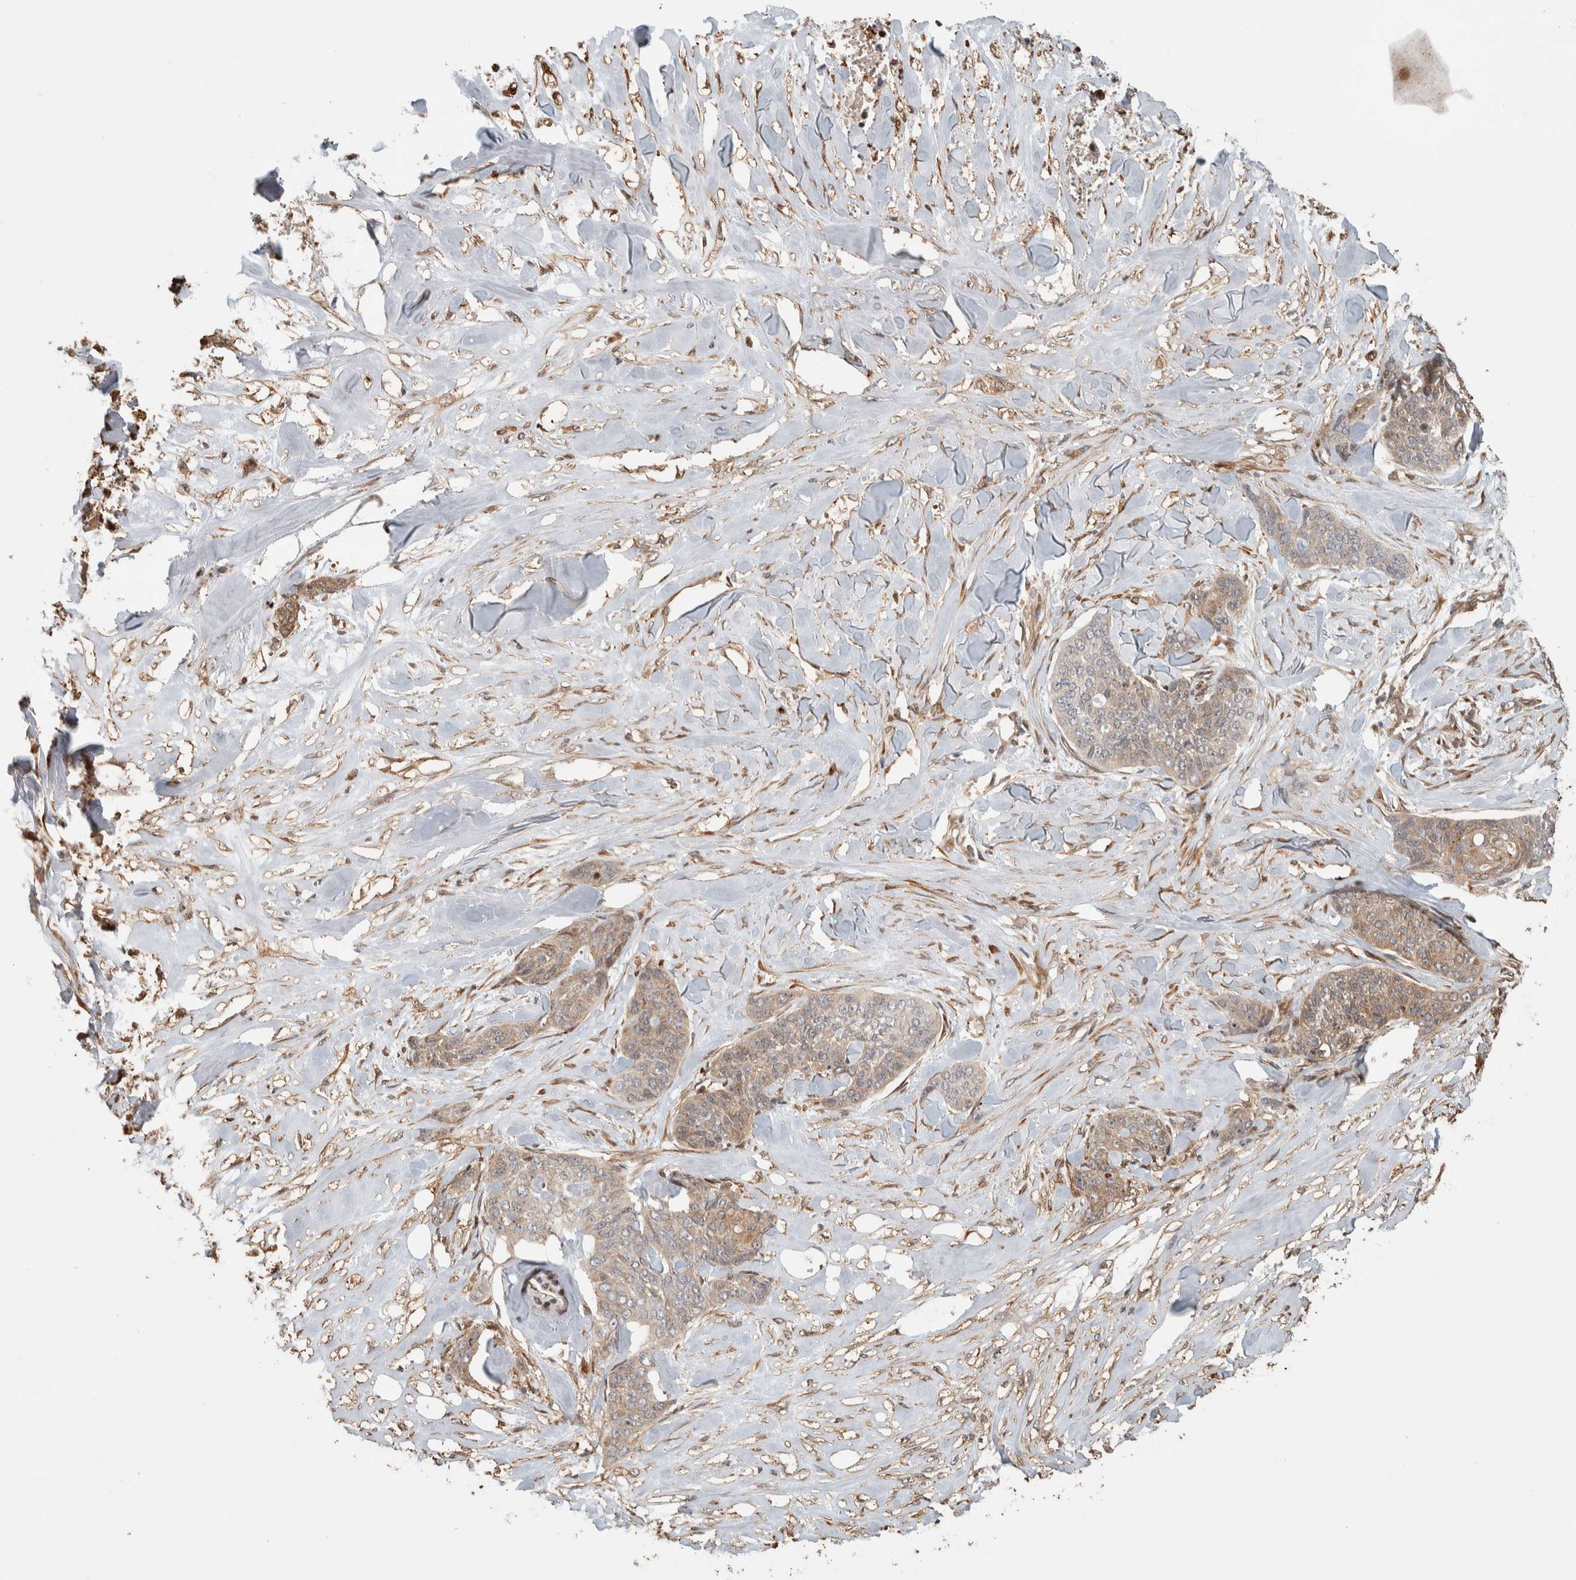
{"staining": {"intensity": "moderate", "quantity": ">75%", "location": "cytoplasmic/membranous"}, "tissue": "skin cancer", "cell_type": "Tumor cells", "image_type": "cancer", "snomed": [{"axis": "morphology", "description": "Basal cell carcinoma"}, {"axis": "topography", "description": "Skin"}], "caption": "There is medium levels of moderate cytoplasmic/membranous expression in tumor cells of skin basal cell carcinoma, as demonstrated by immunohistochemical staining (brown color).", "gene": "CNTROB", "patient": {"sex": "female", "age": 64}}